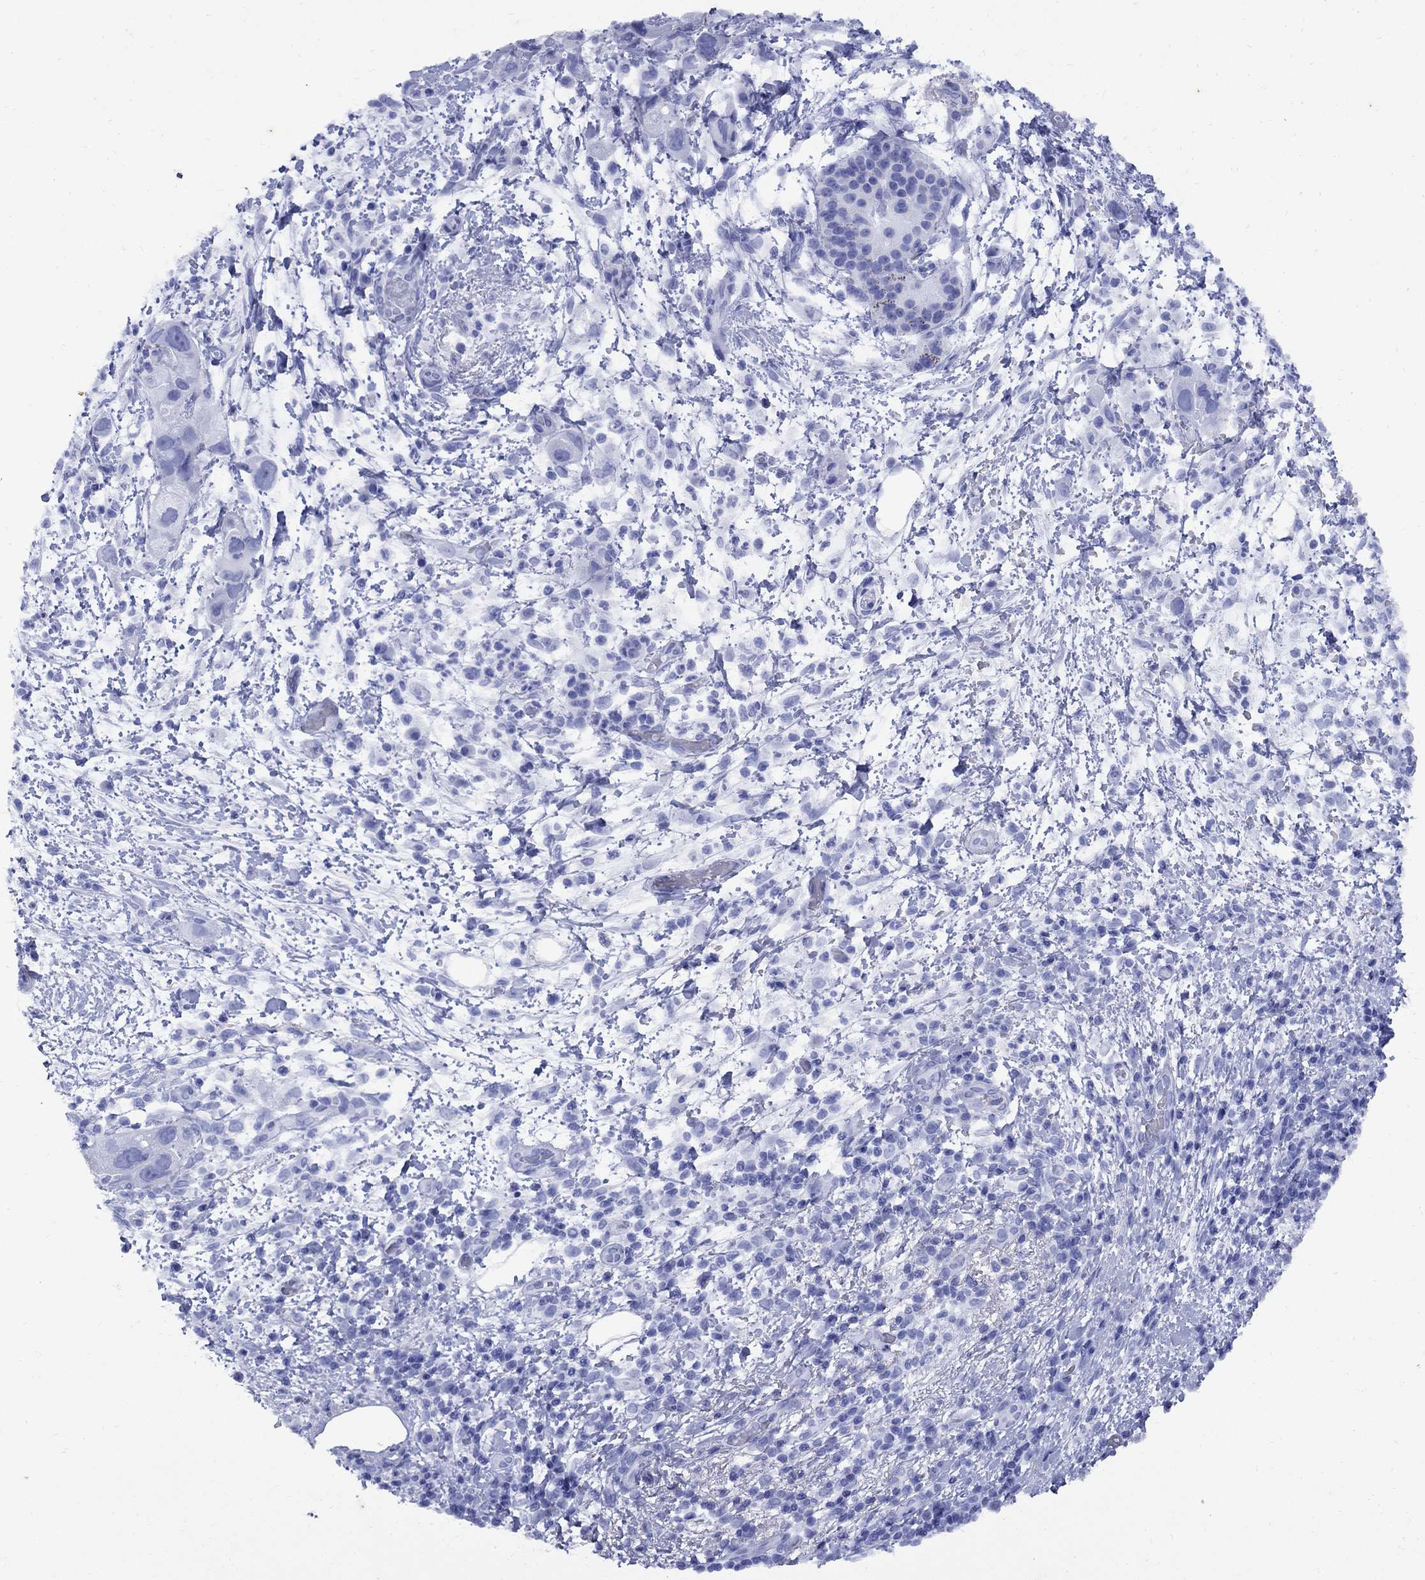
{"staining": {"intensity": "negative", "quantity": "none", "location": "none"}, "tissue": "pancreatic cancer", "cell_type": "Tumor cells", "image_type": "cancer", "snomed": [{"axis": "morphology", "description": "Adenocarcinoma, NOS"}, {"axis": "topography", "description": "Pancreas"}], "caption": "Tumor cells show no significant positivity in pancreatic cancer (adenocarcinoma).", "gene": "CD1A", "patient": {"sex": "female", "age": 72}}